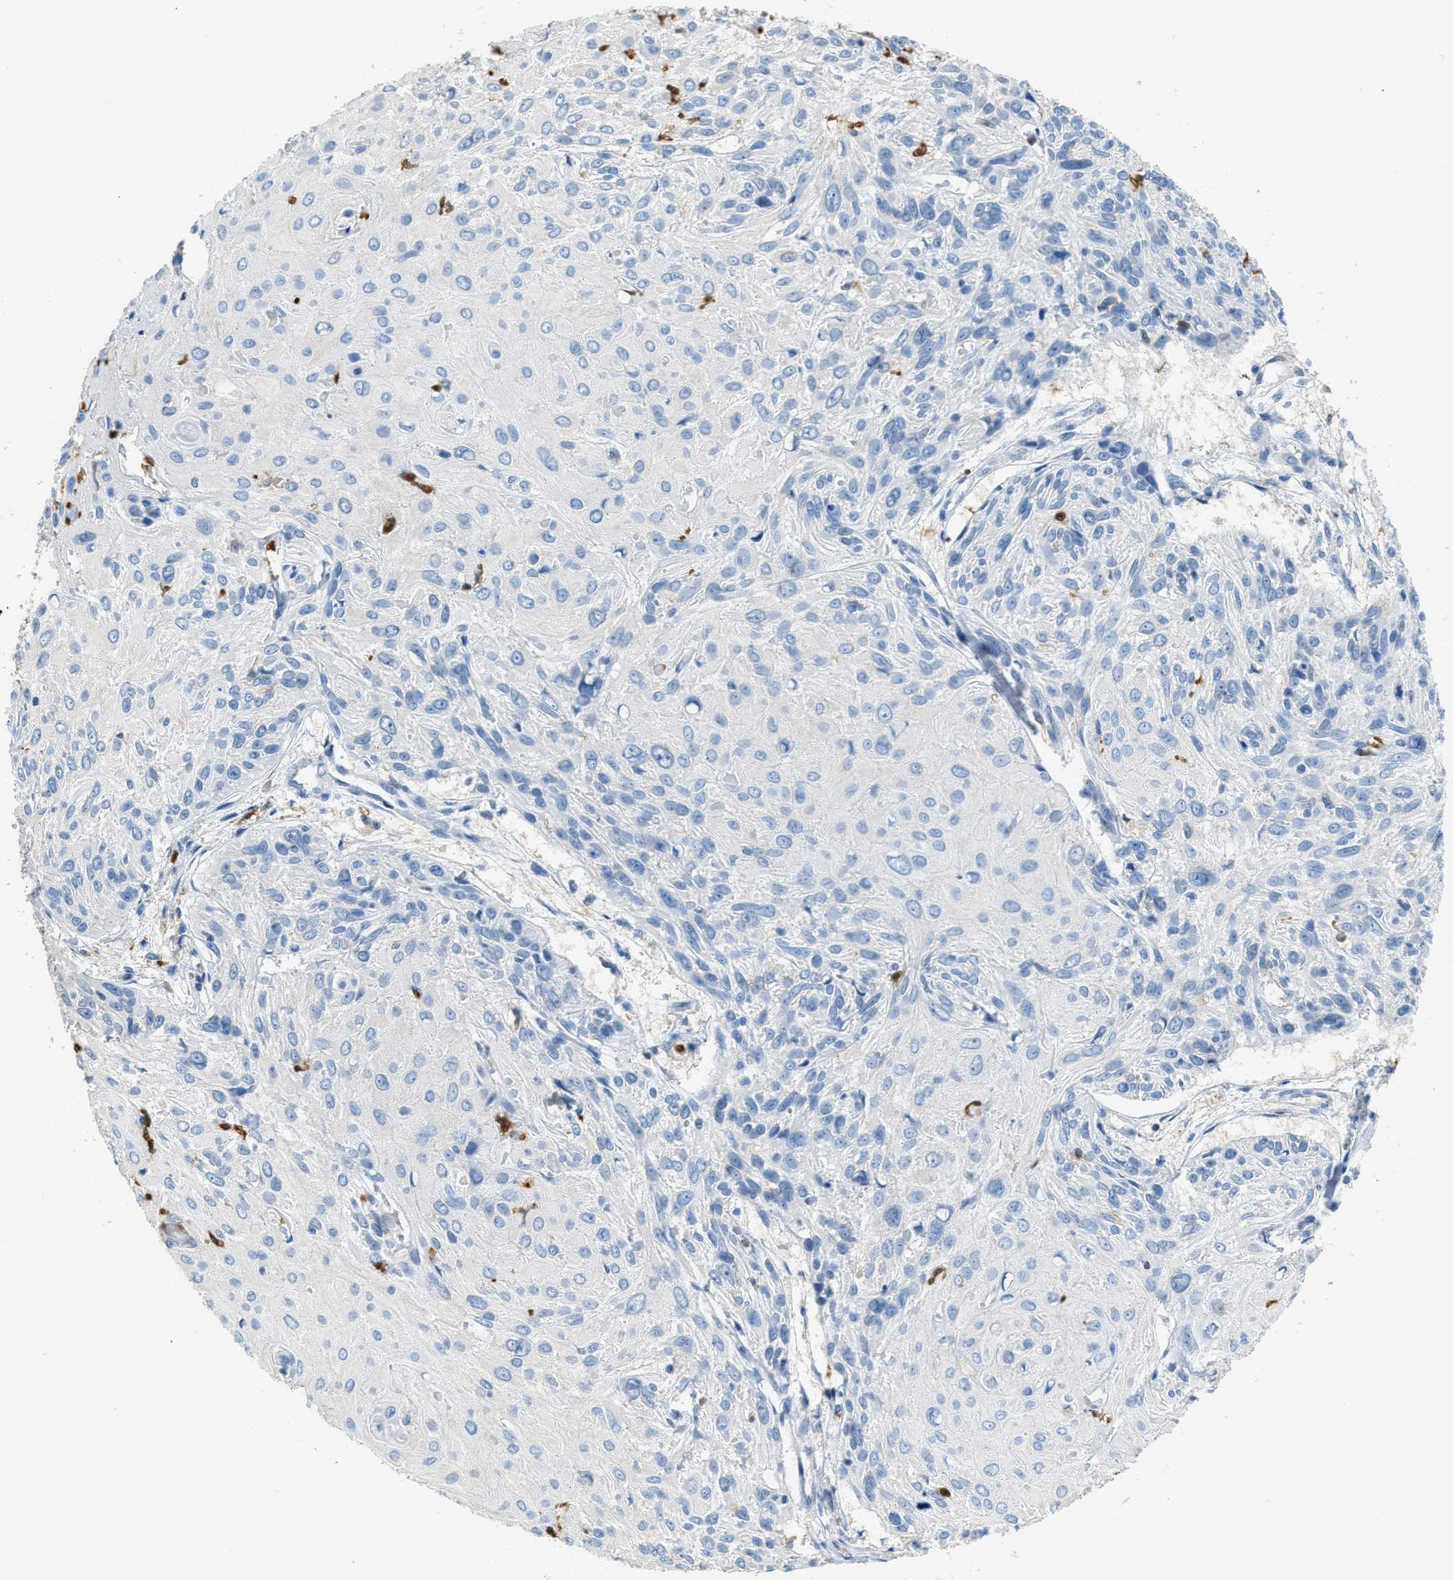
{"staining": {"intensity": "negative", "quantity": "none", "location": "none"}, "tissue": "cervical cancer", "cell_type": "Tumor cells", "image_type": "cancer", "snomed": [{"axis": "morphology", "description": "Squamous cell carcinoma, NOS"}, {"axis": "topography", "description": "Cervix"}], "caption": "Tumor cells are negative for protein expression in human squamous cell carcinoma (cervical).", "gene": "SERPINB1", "patient": {"sex": "female", "age": 51}}